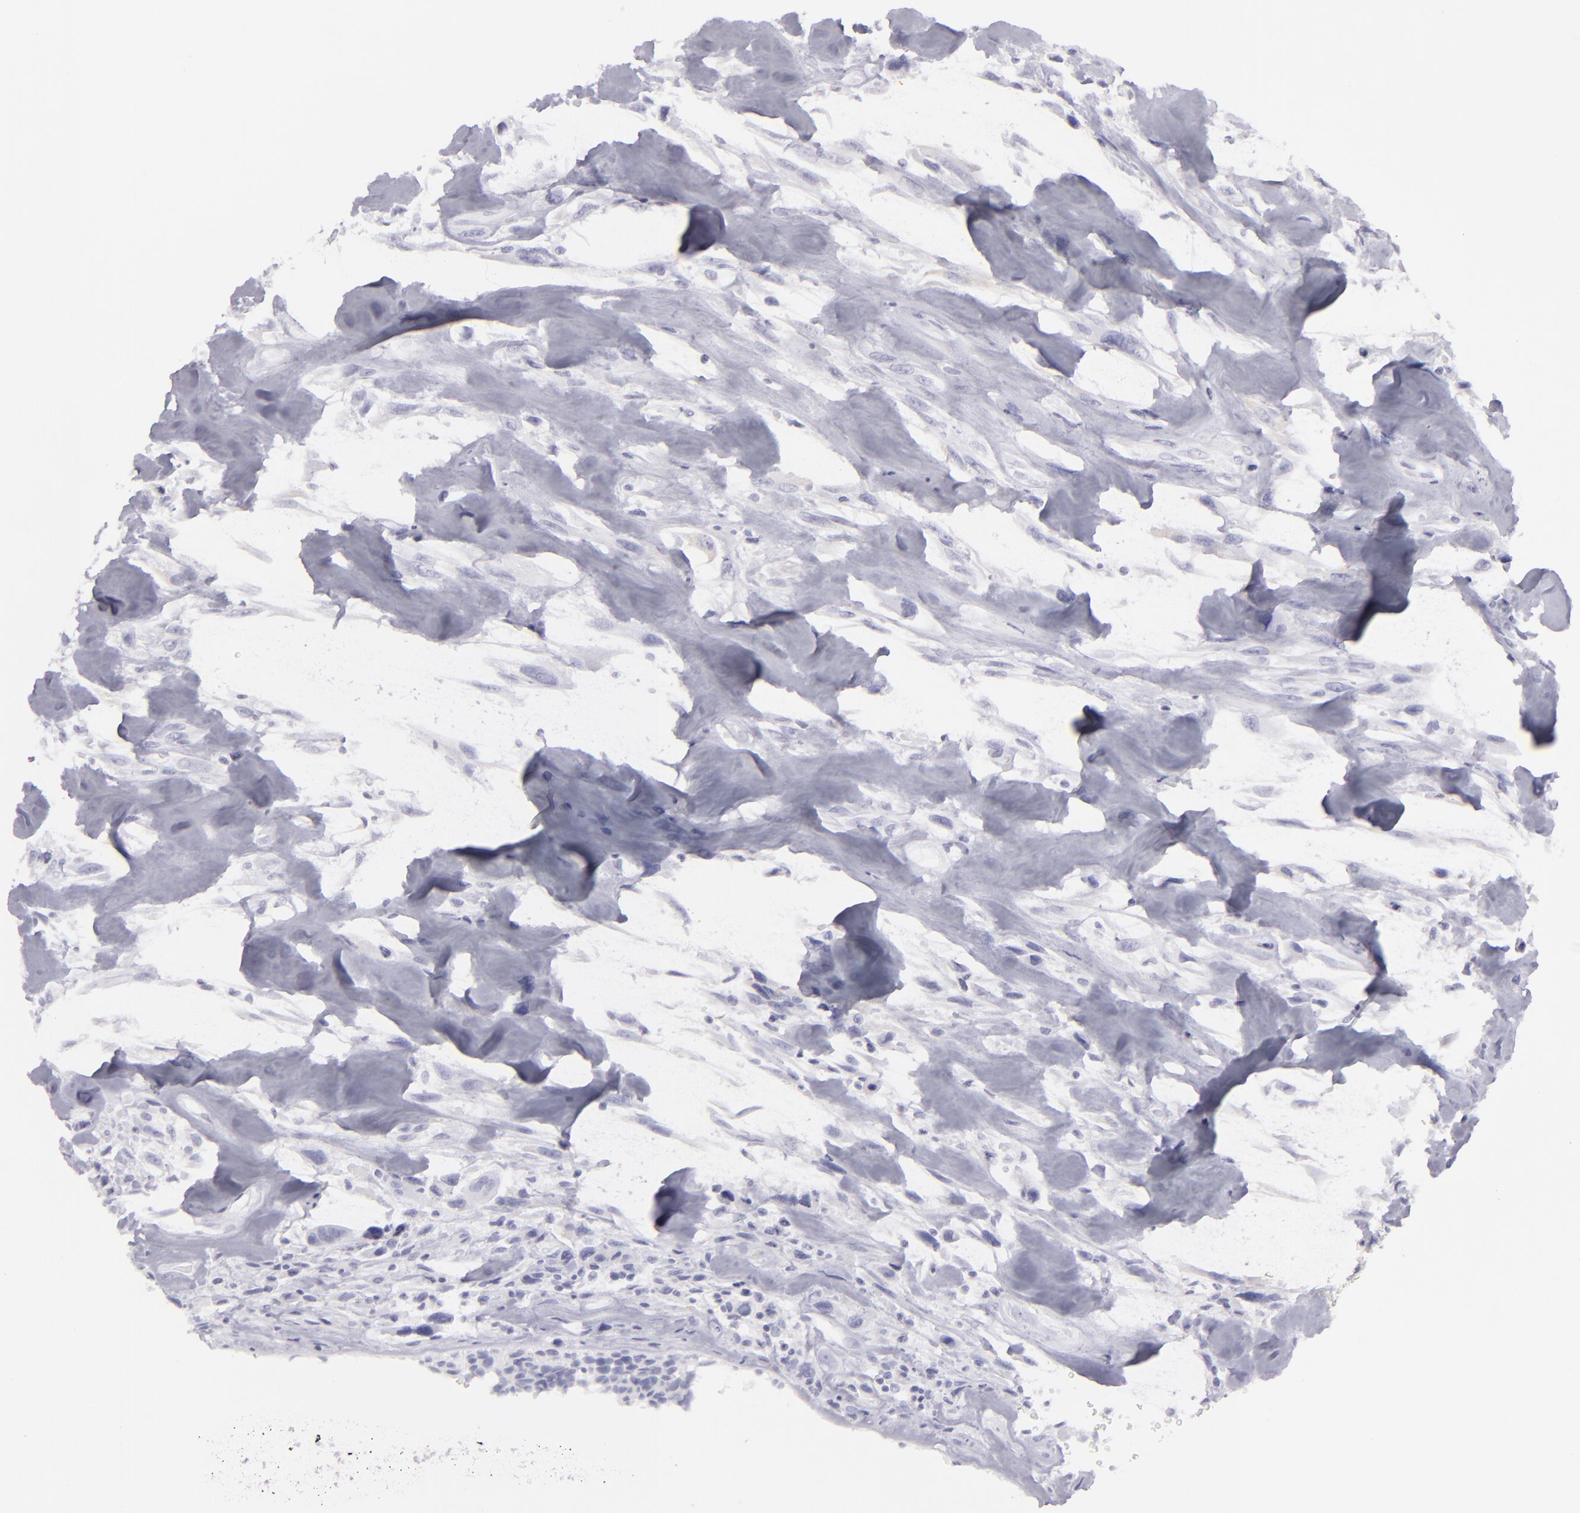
{"staining": {"intensity": "negative", "quantity": "none", "location": "none"}, "tissue": "breast cancer", "cell_type": "Tumor cells", "image_type": "cancer", "snomed": [{"axis": "morphology", "description": "Neoplasm, malignant, NOS"}, {"axis": "topography", "description": "Breast"}], "caption": "This is an immunohistochemistry (IHC) histopathology image of breast cancer (malignant neoplasm). There is no staining in tumor cells.", "gene": "FLG", "patient": {"sex": "female", "age": 50}}